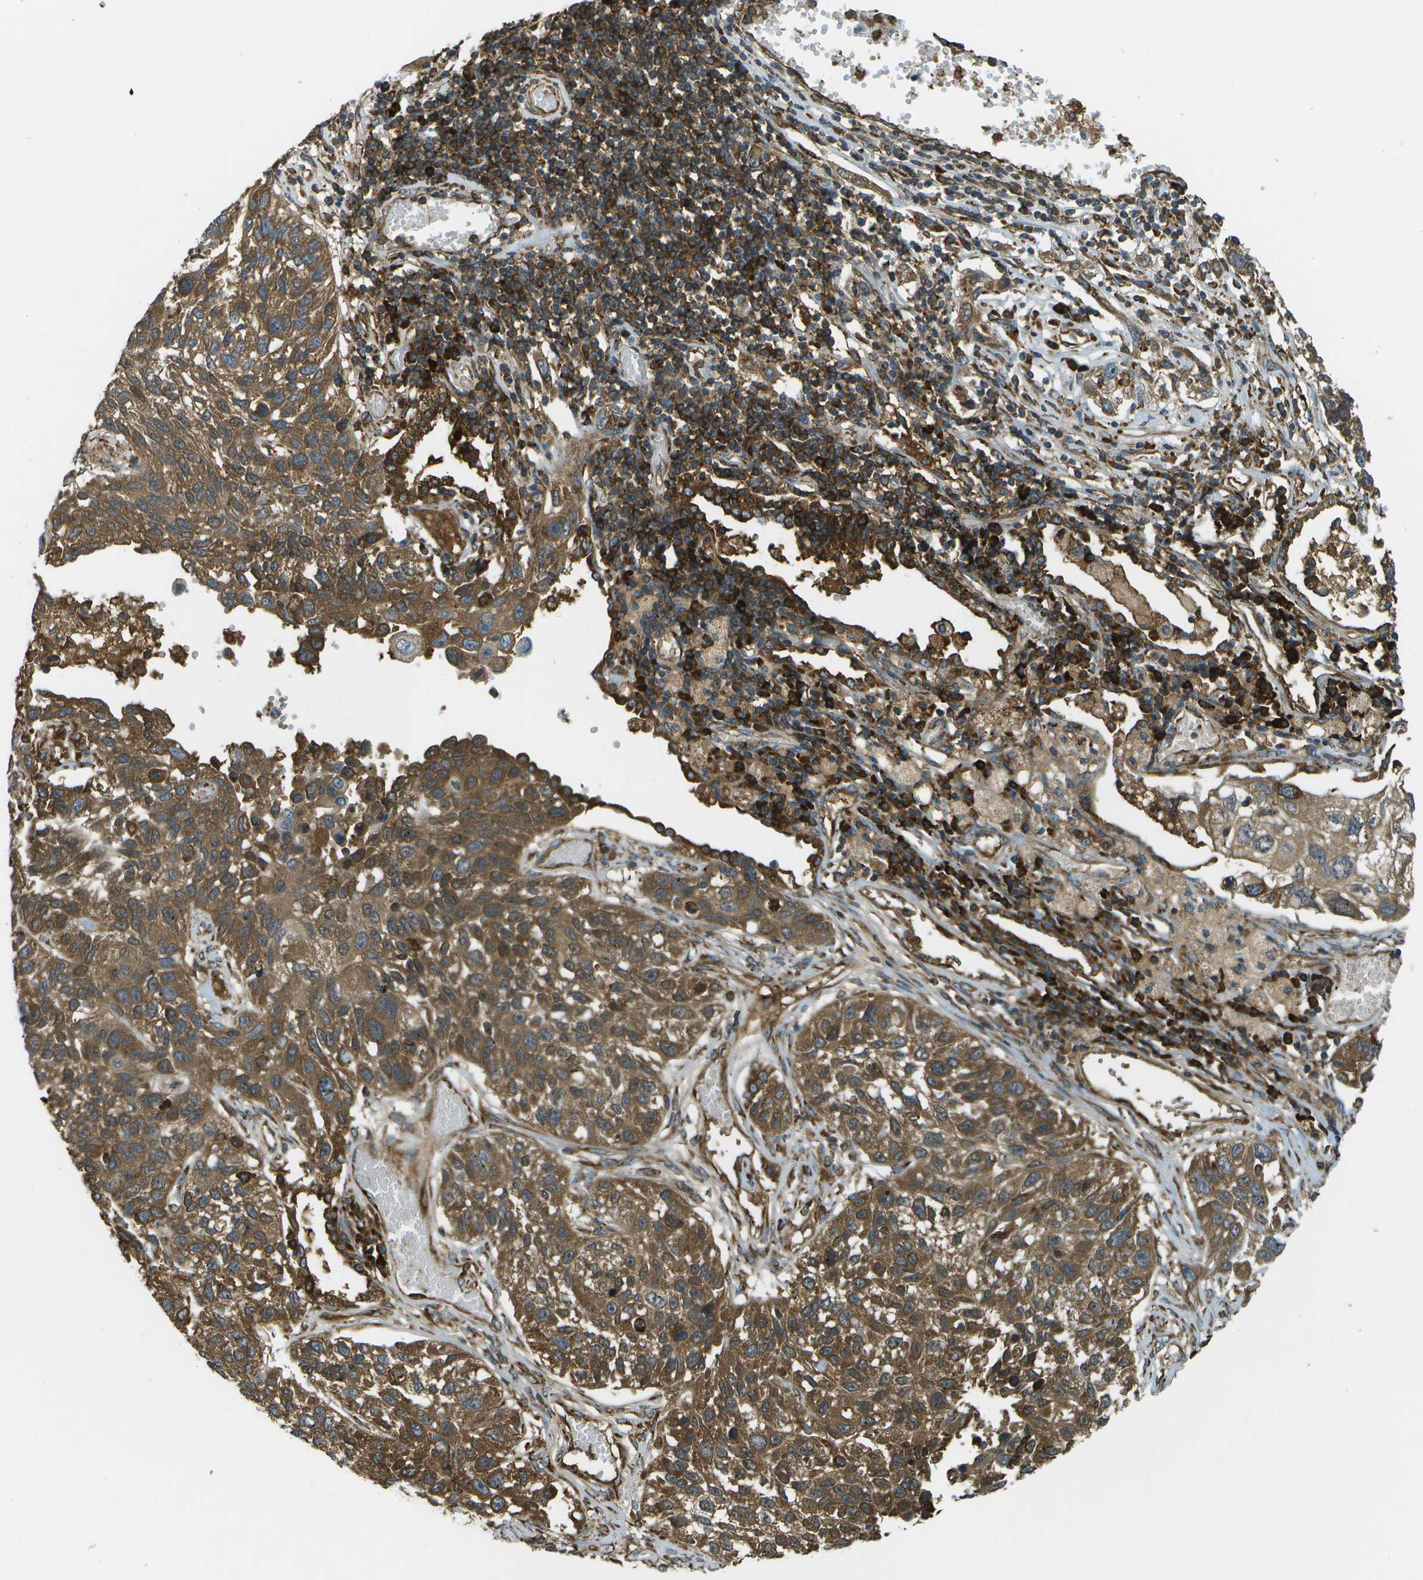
{"staining": {"intensity": "strong", "quantity": ">75%", "location": "cytoplasmic/membranous"}, "tissue": "lung cancer", "cell_type": "Tumor cells", "image_type": "cancer", "snomed": [{"axis": "morphology", "description": "Squamous cell carcinoma, NOS"}, {"axis": "topography", "description": "Lung"}], "caption": "DAB (3,3'-diaminobenzidine) immunohistochemical staining of squamous cell carcinoma (lung) shows strong cytoplasmic/membranous protein expression in approximately >75% of tumor cells.", "gene": "USP30", "patient": {"sex": "male", "age": 71}}